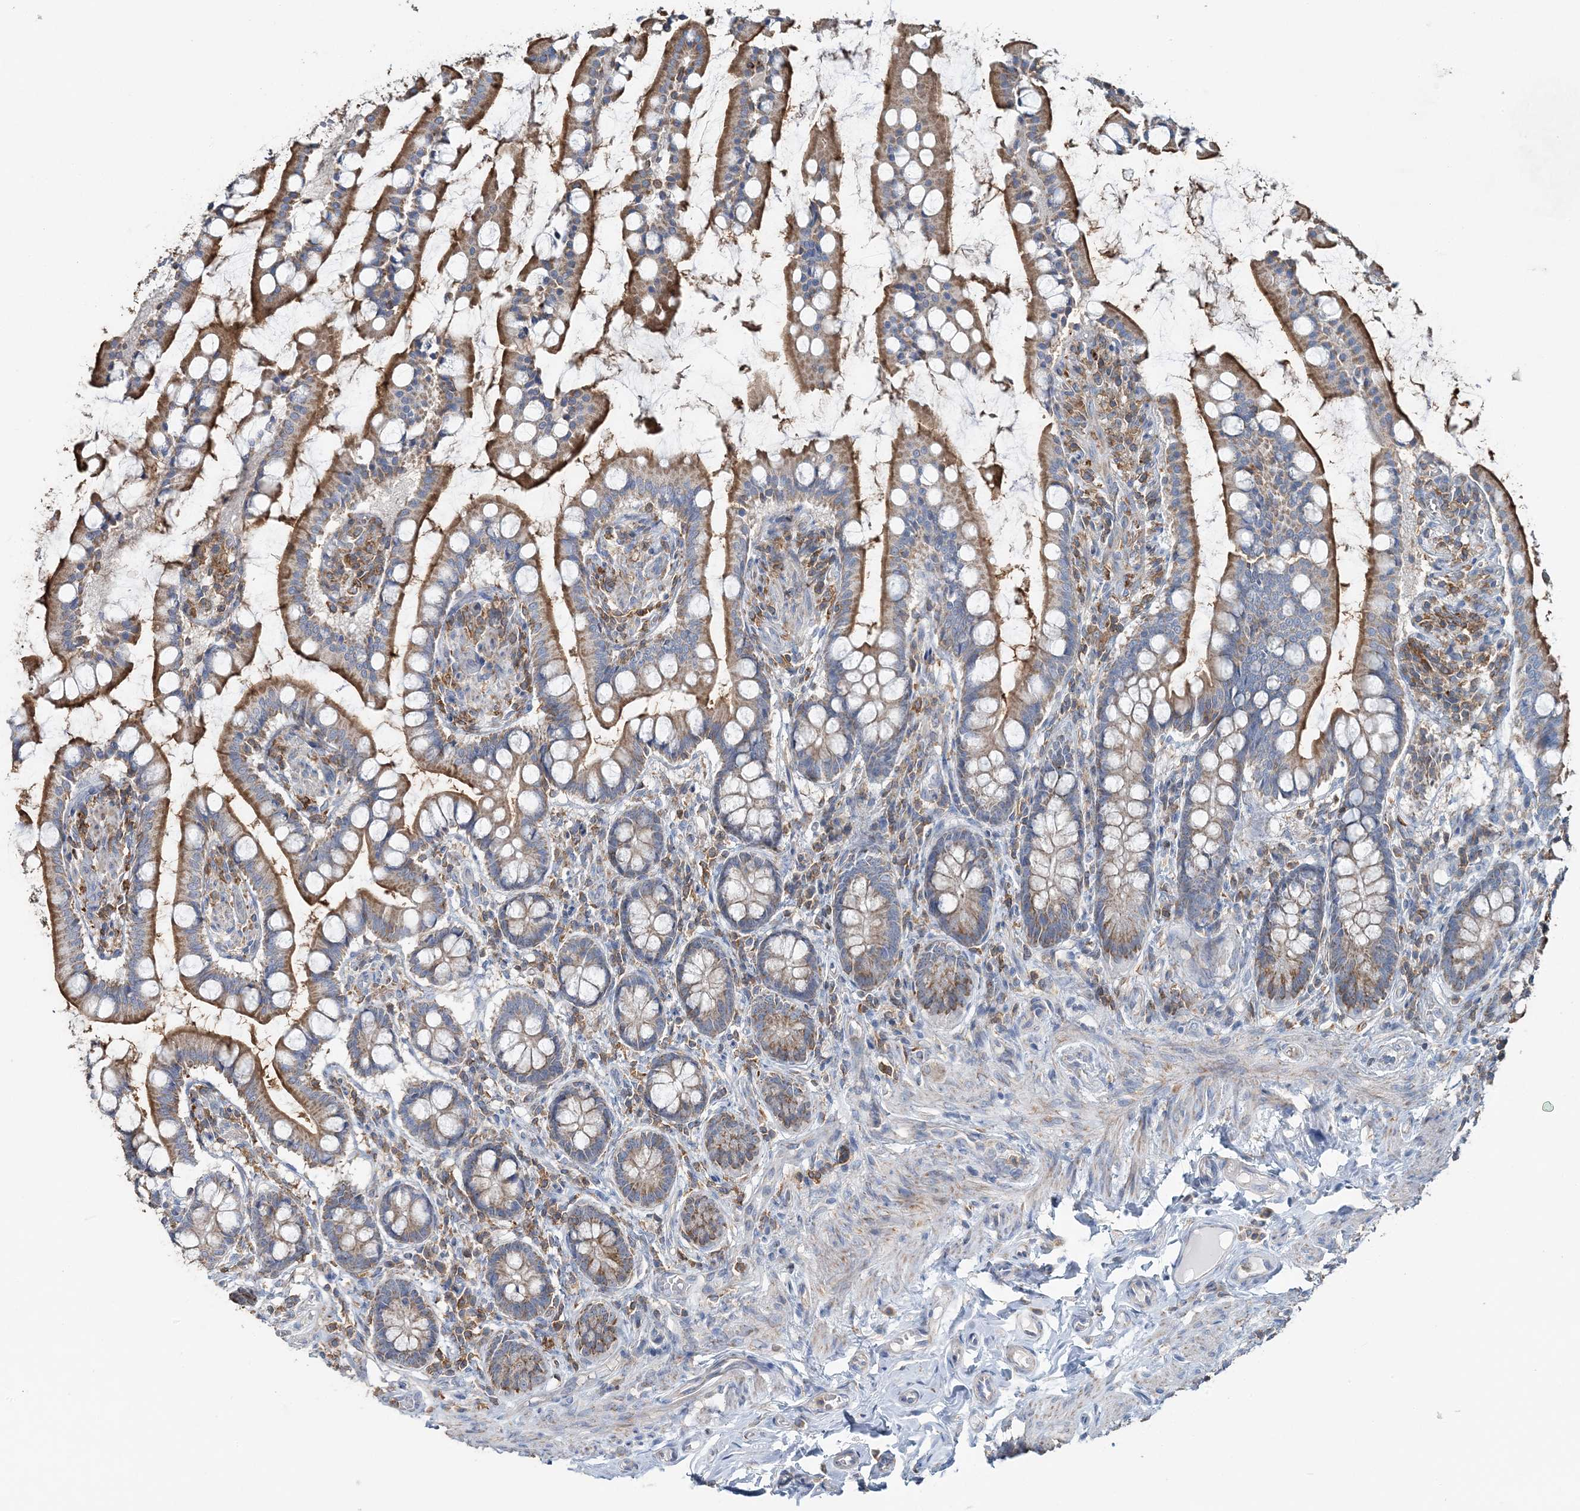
{"staining": {"intensity": "moderate", "quantity": ">75%", "location": "cytoplasmic/membranous"}, "tissue": "small intestine", "cell_type": "Glandular cells", "image_type": "normal", "snomed": [{"axis": "morphology", "description": "Normal tissue, NOS"}, {"axis": "topography", "description": "Small intestine"}], "caption": "IHC of unremarkable human small intestine exhibits medium levels of moderate cytoplasmic/membranous positivity in approximately >75% of glandular cells.", "gene": "TMLHE", "patient": {"sex": "male", "age": 52}}